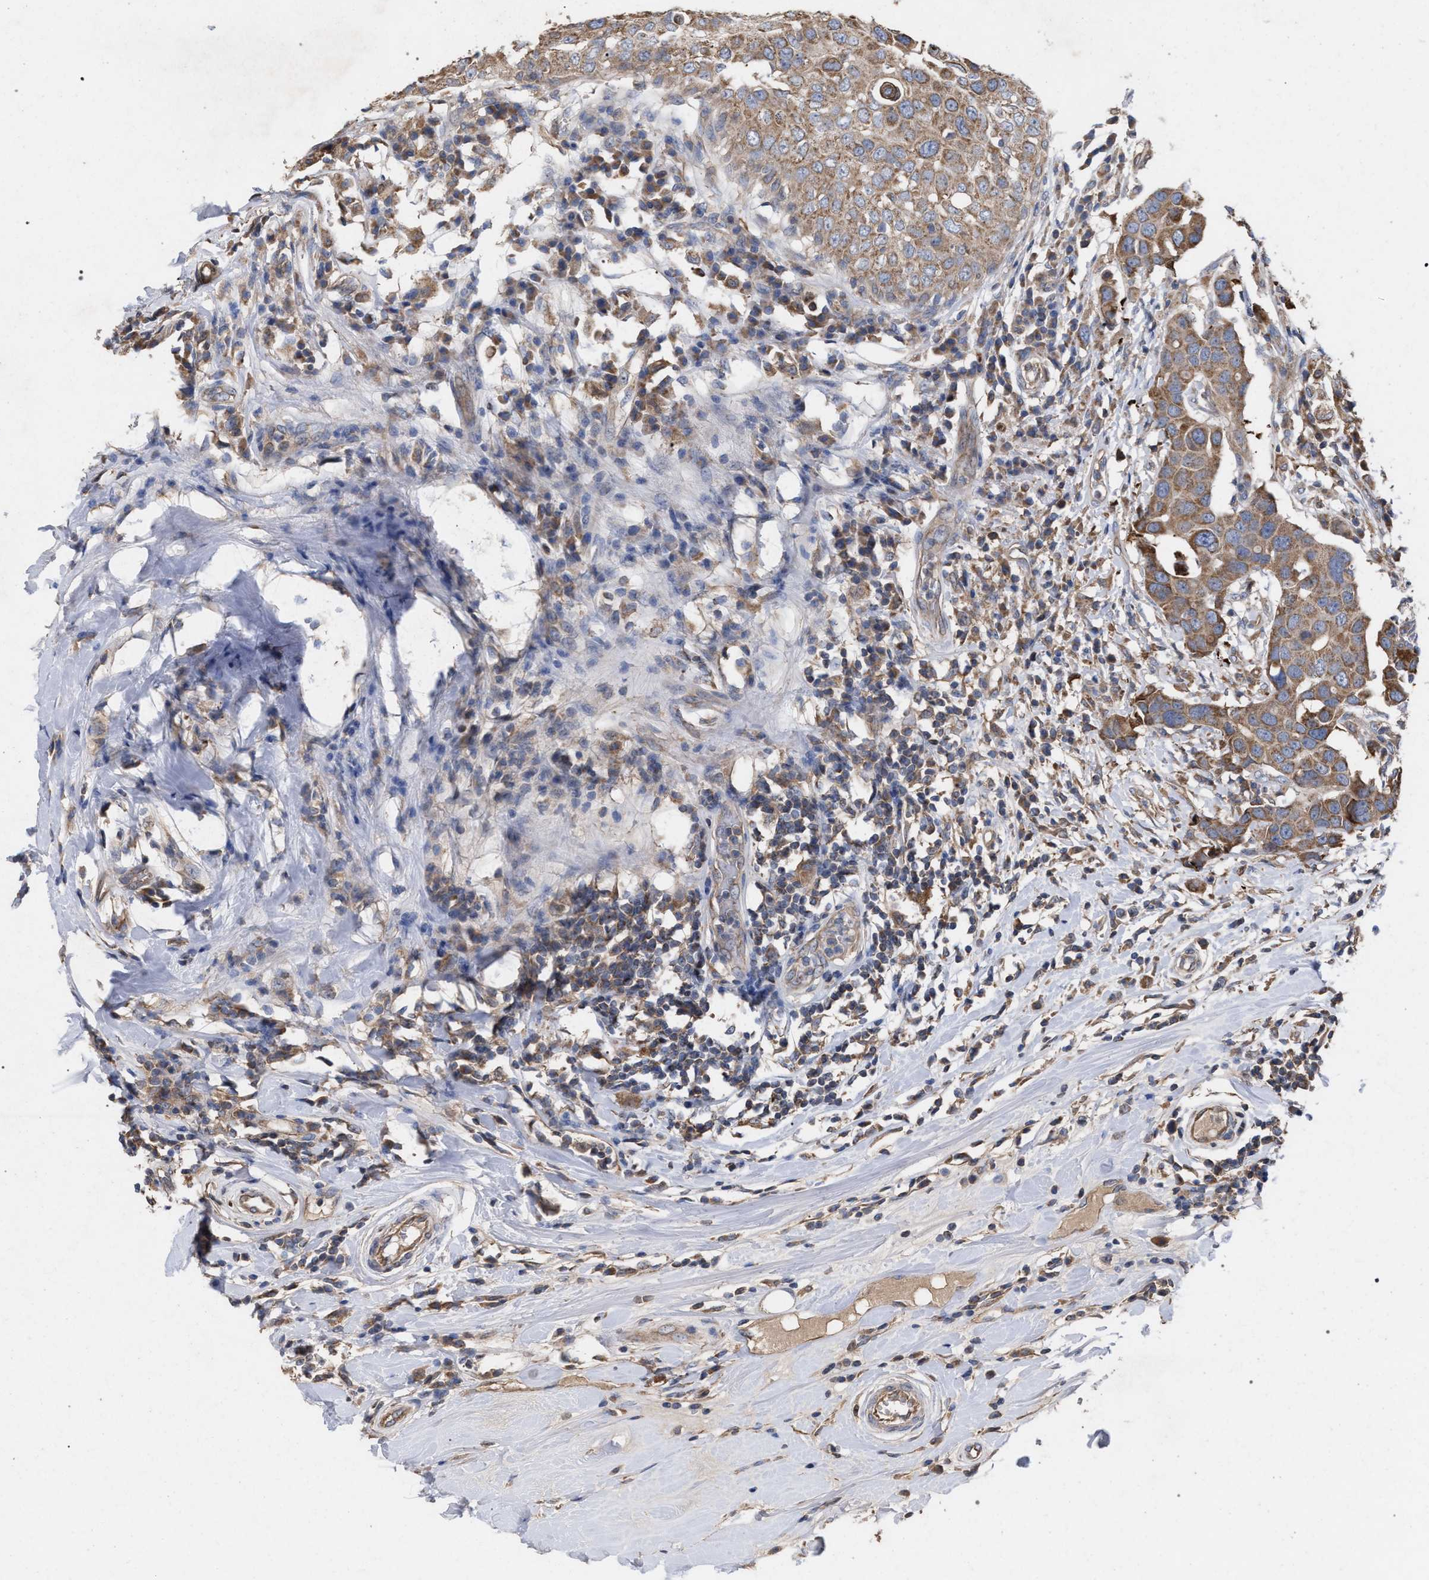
{"staining": {"intensity": "weak", "quantity": ">75%", "location": "cytoplasmic/membranous"}, "tissue": "breast cancer", "cell_type": "Tumor cells", "image_type": "cancer", "snomed": [{"axis": "morphology", "description": "Duct carcinoma"}, {"axis": "topography", "description": "Breast"}], "caption": "Tumor cells display weak cytoplasmic/membranous staining in approximately >75% of cells in intraductal carcinoma (breast). (DAB = brown stain, brightfield microscopy at high magnification).", "gene": "BCL2L12", "patient": {"sex": "female", "age": 27}}